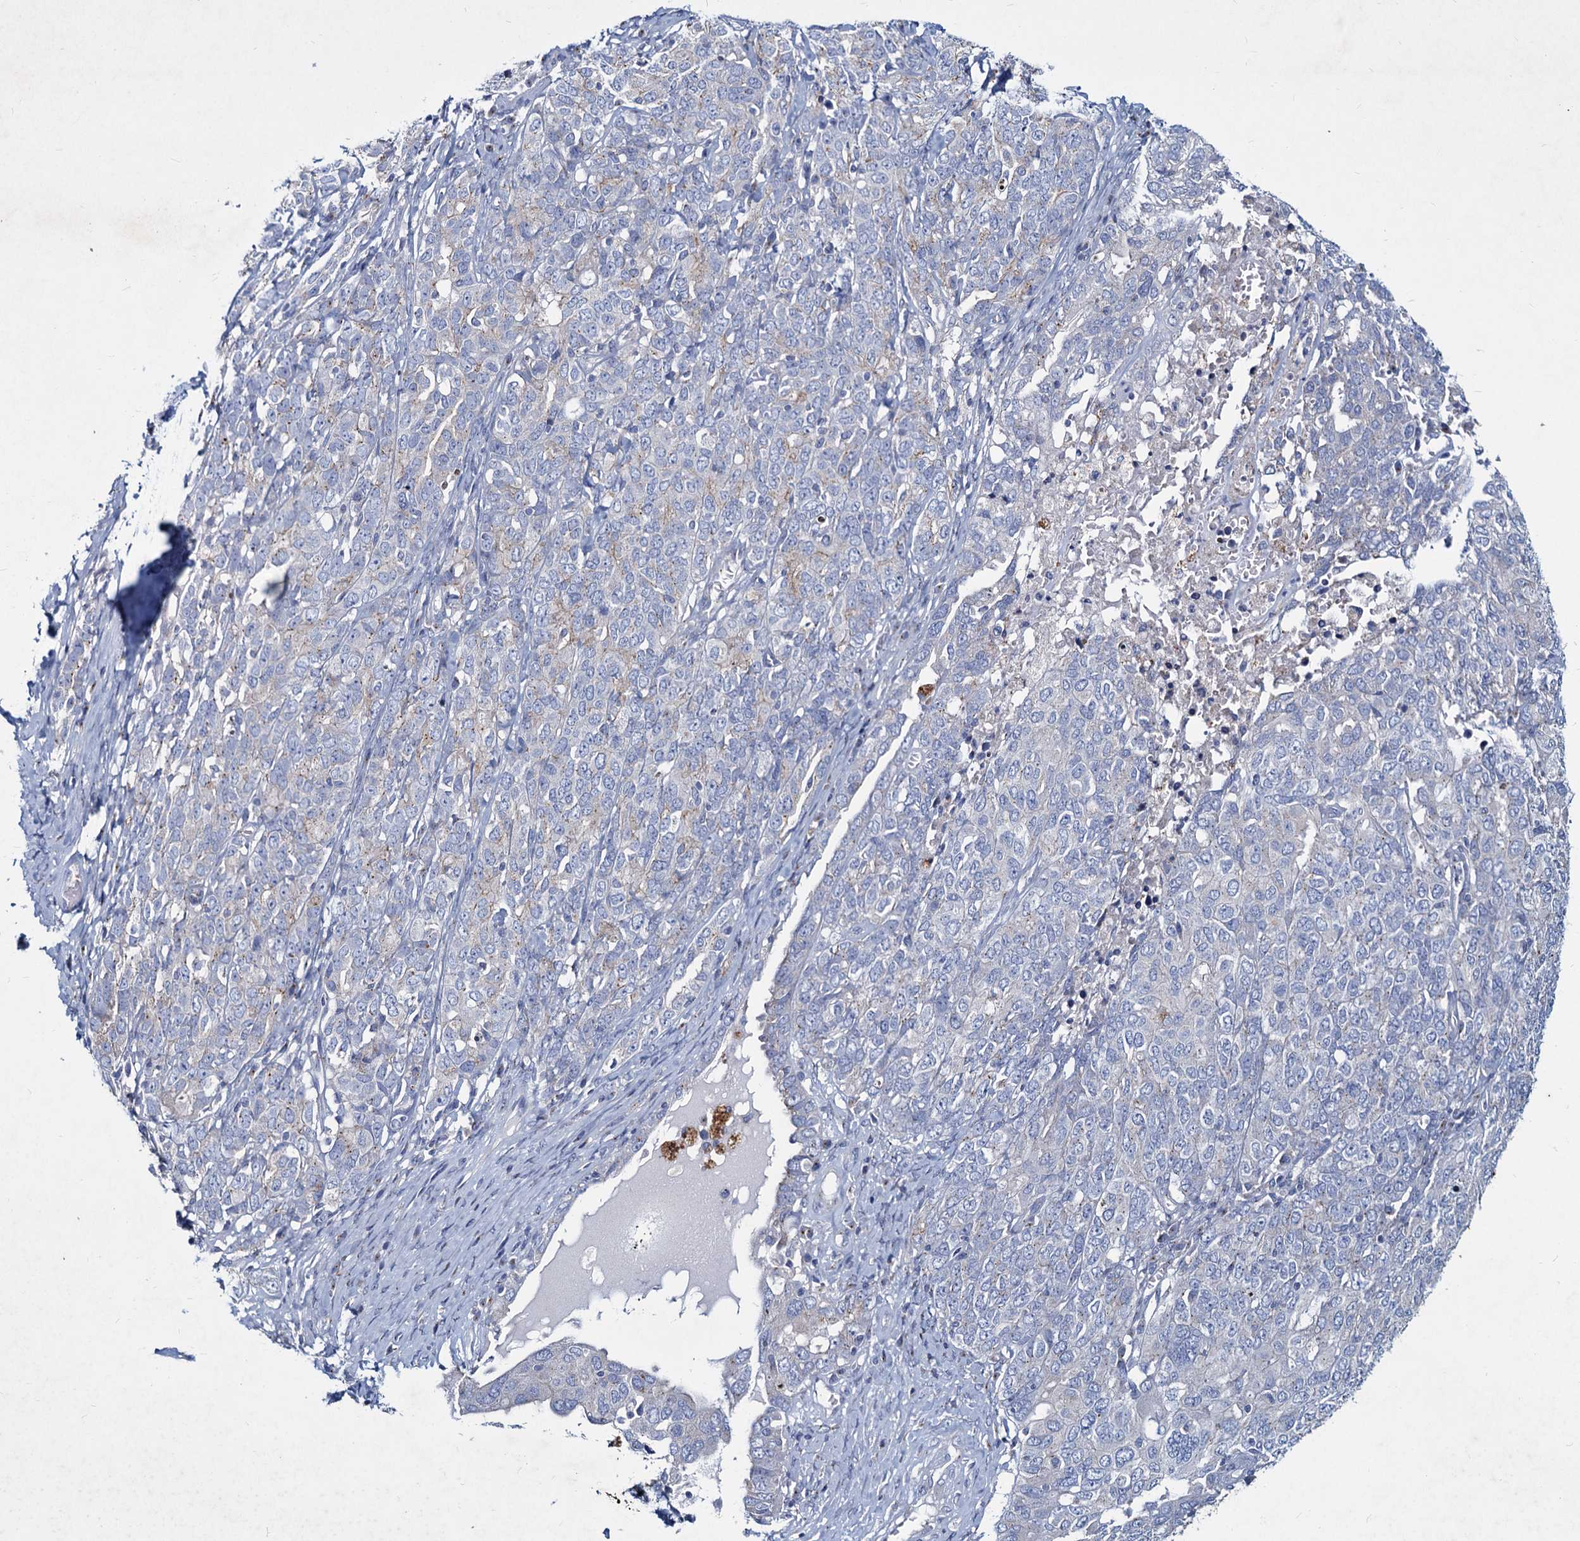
{"staining": {"intensity": "negative", "quantity": "none", "location": "none"}, "tissue": "ovarian cancer", "cell_type": "Tumor cells", "image_type": "cancer", "snomed": [{"axis": "morphology", "description": "Carcinoma, endometroid"}, {"axis": "topography", "description": "Ovary"}], "caption": "There is no significant staining in tumor cells of endometroid carcinoma (ovarian).", "gene": "AGBL4", "patient": {"sex": "female", "age": 62}}